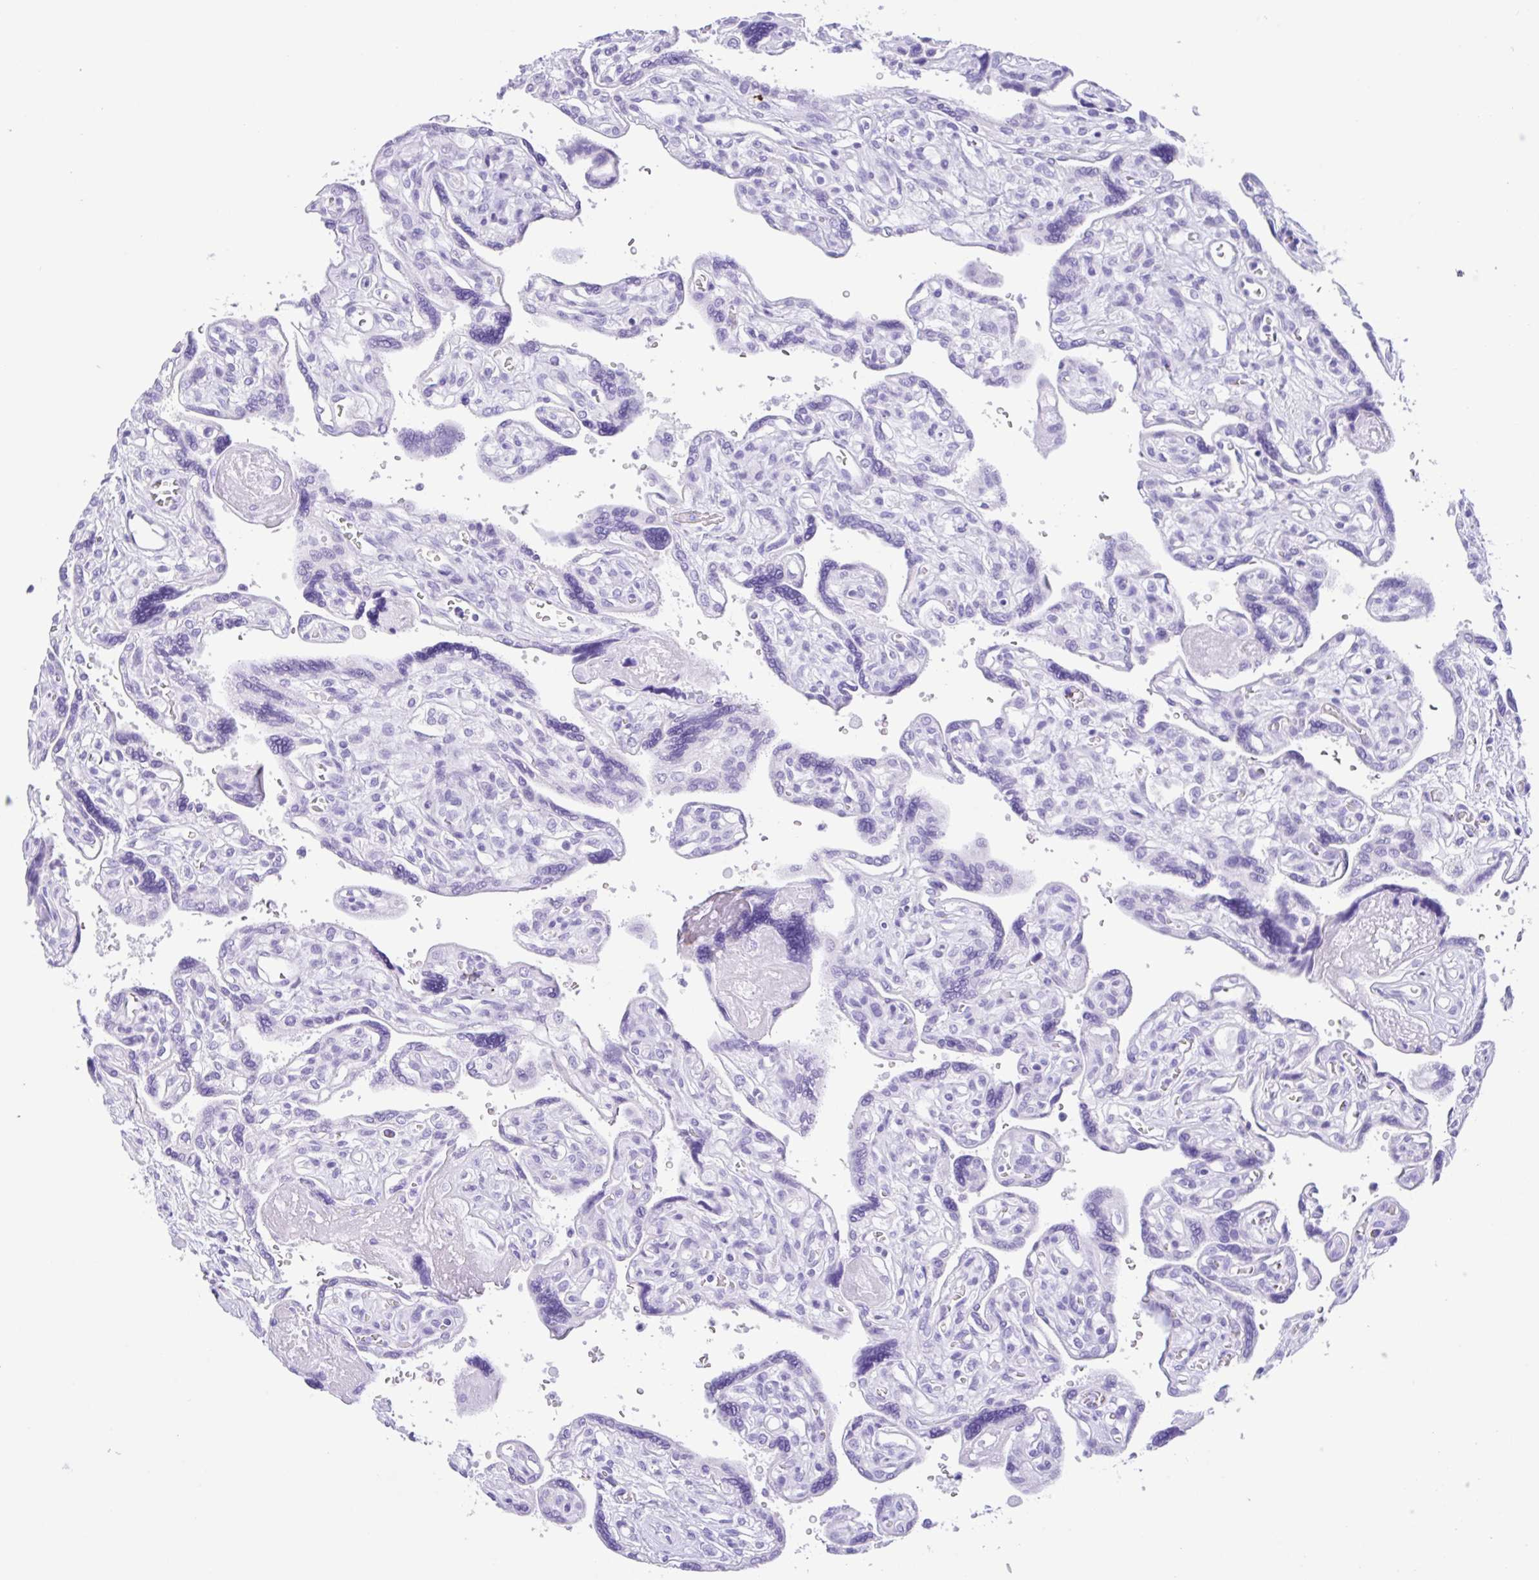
{"staining": {"intensity": "negative", "quantity": "none", "location": "none"}, "tissue": "placenta", "cell_type": "Trophoblastic cells", "image_type": "normal", "snomed": [{"axis": "morphology", "description": "Normal tissue, NOS"}, {"axis": "topography", "description": "Placenta"}], "caption": "High power microscopy photomicrograph of an immunohistochemistry (IHC) image of normal placenta, revealing no significant expression in trophoblastic cells.", "gene": "CPA1", "patient": {"sex": "female", "age": 39}}